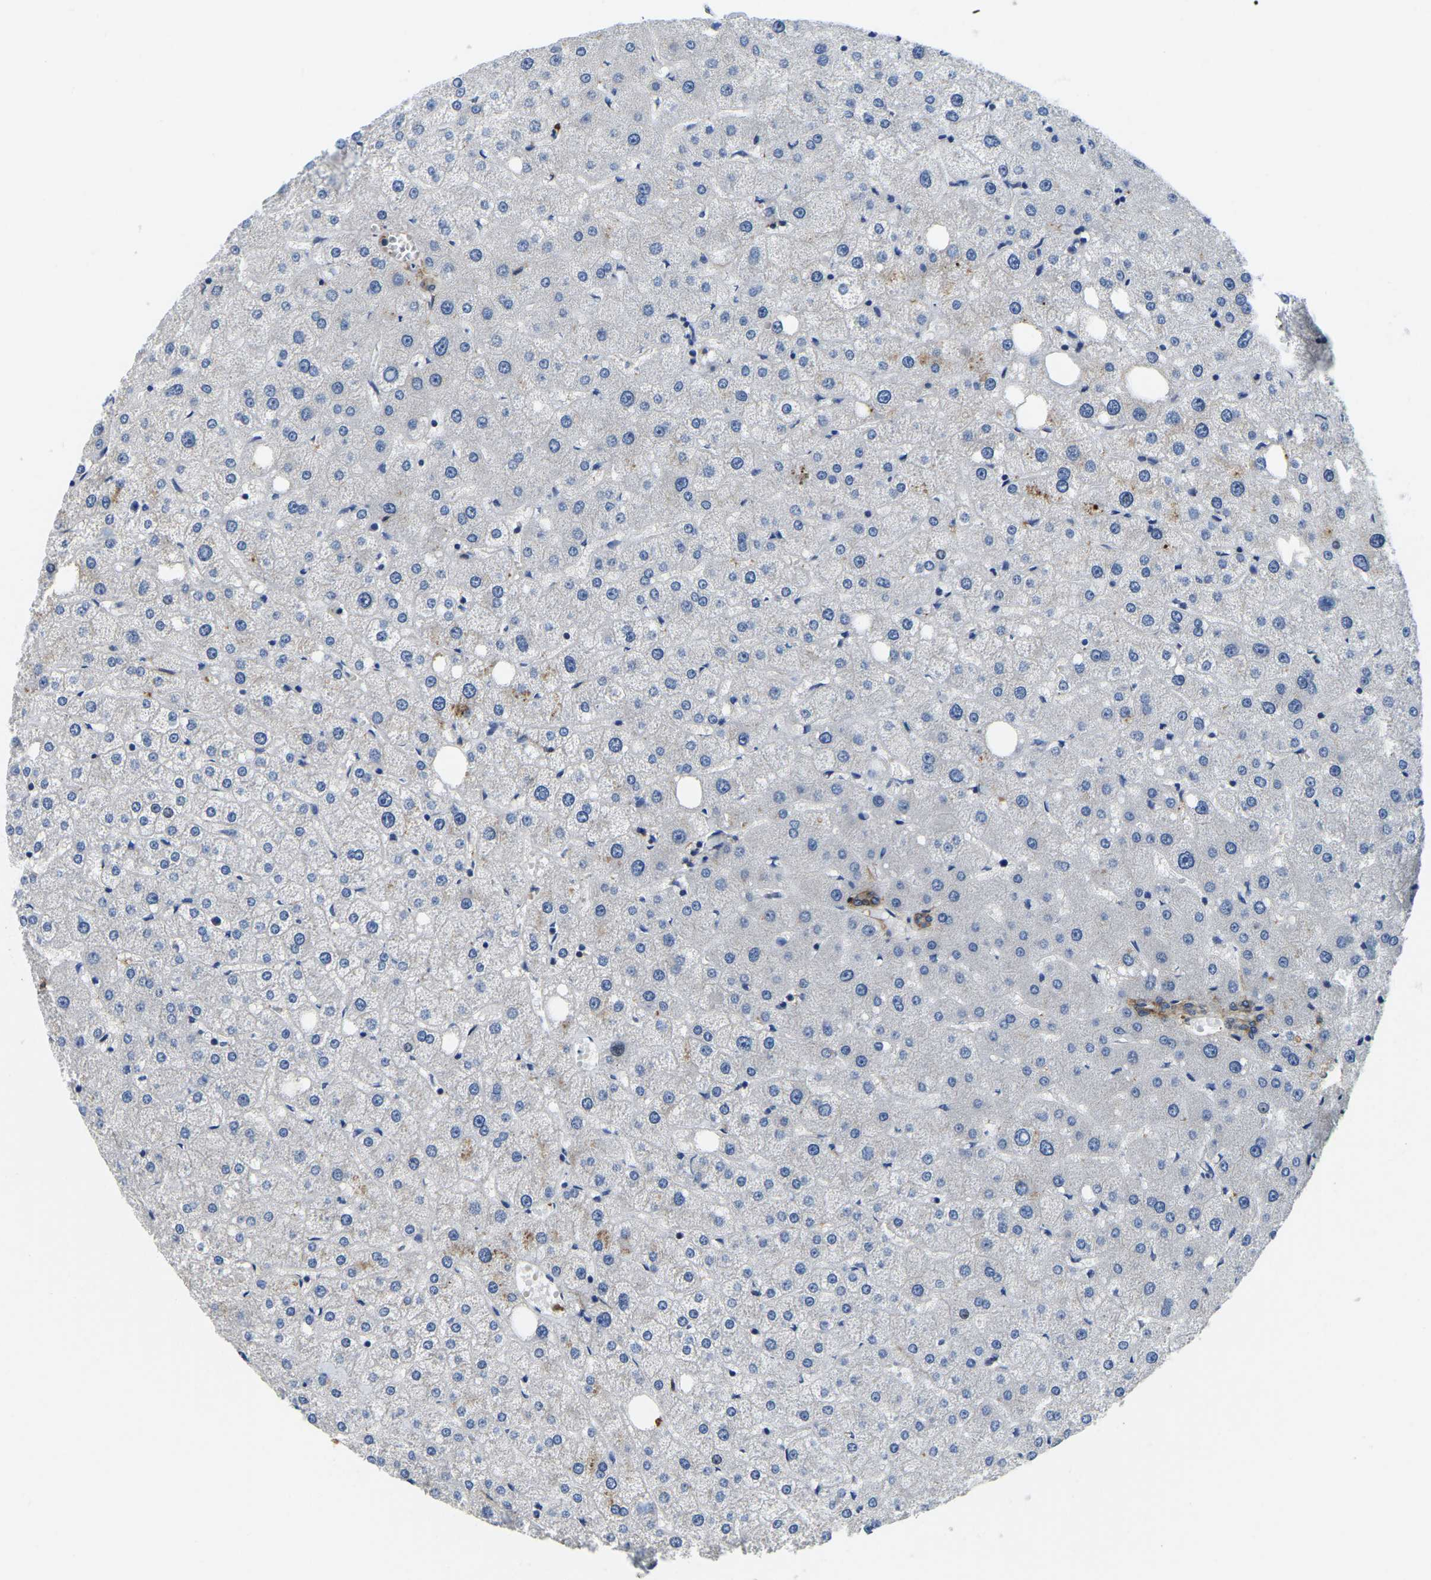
{"staining": {"intensity": "moderate", "quantity": ">75%", "location": "cytoplasmic/membranous"}, "tissue": "liver", "cell_type": "Cholangiocytes", "image_type": "normal", "snomed": [{"axis": "morphology", "description": "Normal tissue, NOS"}, {"axis": "topography", "description": "Liver"}], "caption": "Protein staining by IHC displays moderate cytoplasmic/membranous expression in about >75% of cholangiocytes in normal liver.", "gene": "ITGA2", "patient": {"sex": "male", "age": 73}}